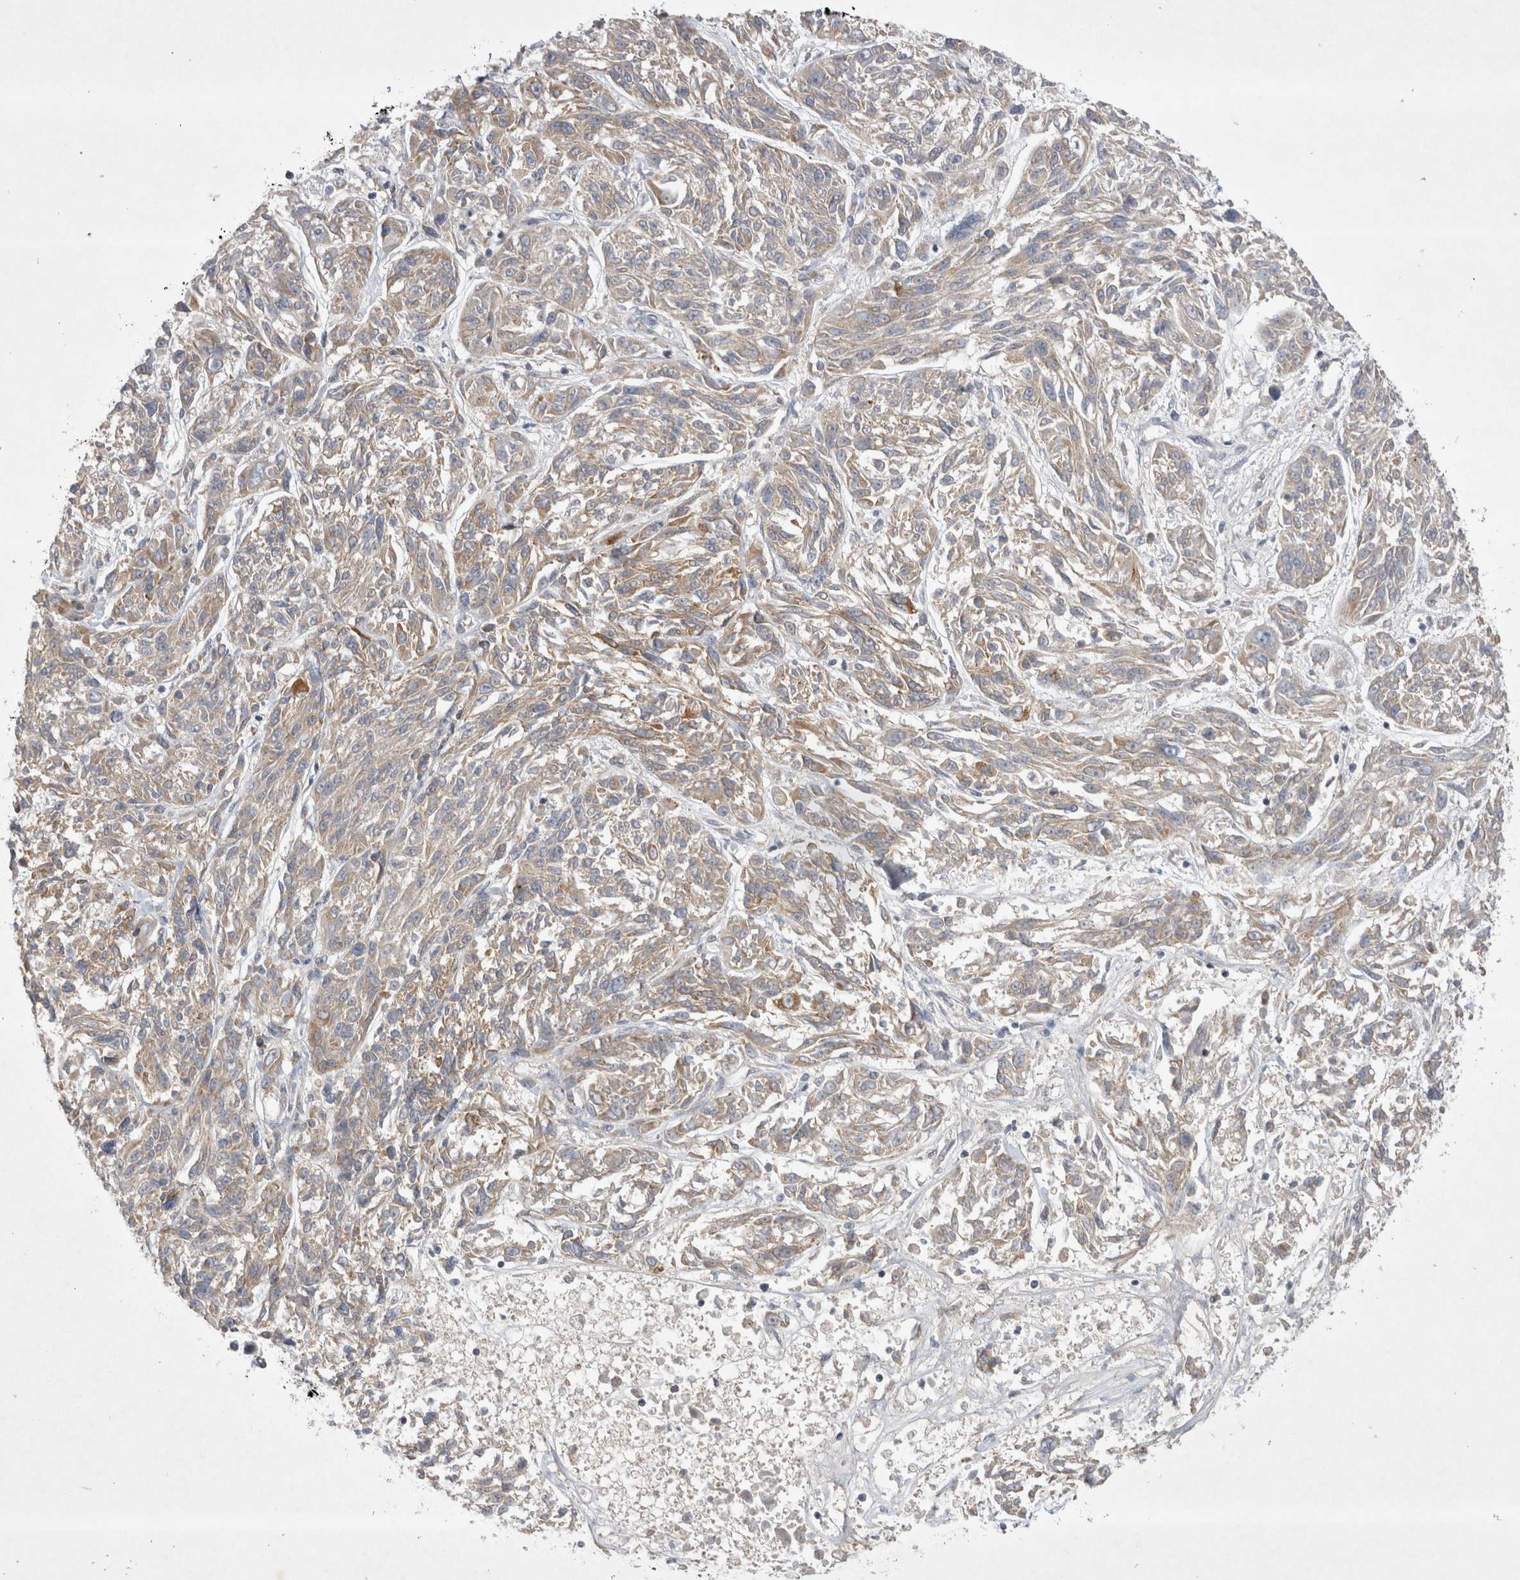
{"staining": {"intensity": "weak", "quantity": "25%-75%", "location": "cytoplasmic/membranous"}, "tissue": "melanoma", "cell_type": "Tumor cells", "image_type": "cancer", "snomed": [{"axis": "morphology", "description": "Malignant melanoma, NOS"}, {"axis": "topography", "description": "Skin"}], "caption": "Melanoma stained with DAB IHC shows low levels of weak cytoplasmic/membranous positivity in about 25%-75% of tumor cells.", "gene": "SRD5A3", "patient": {"sex": "male", "age": 53}}